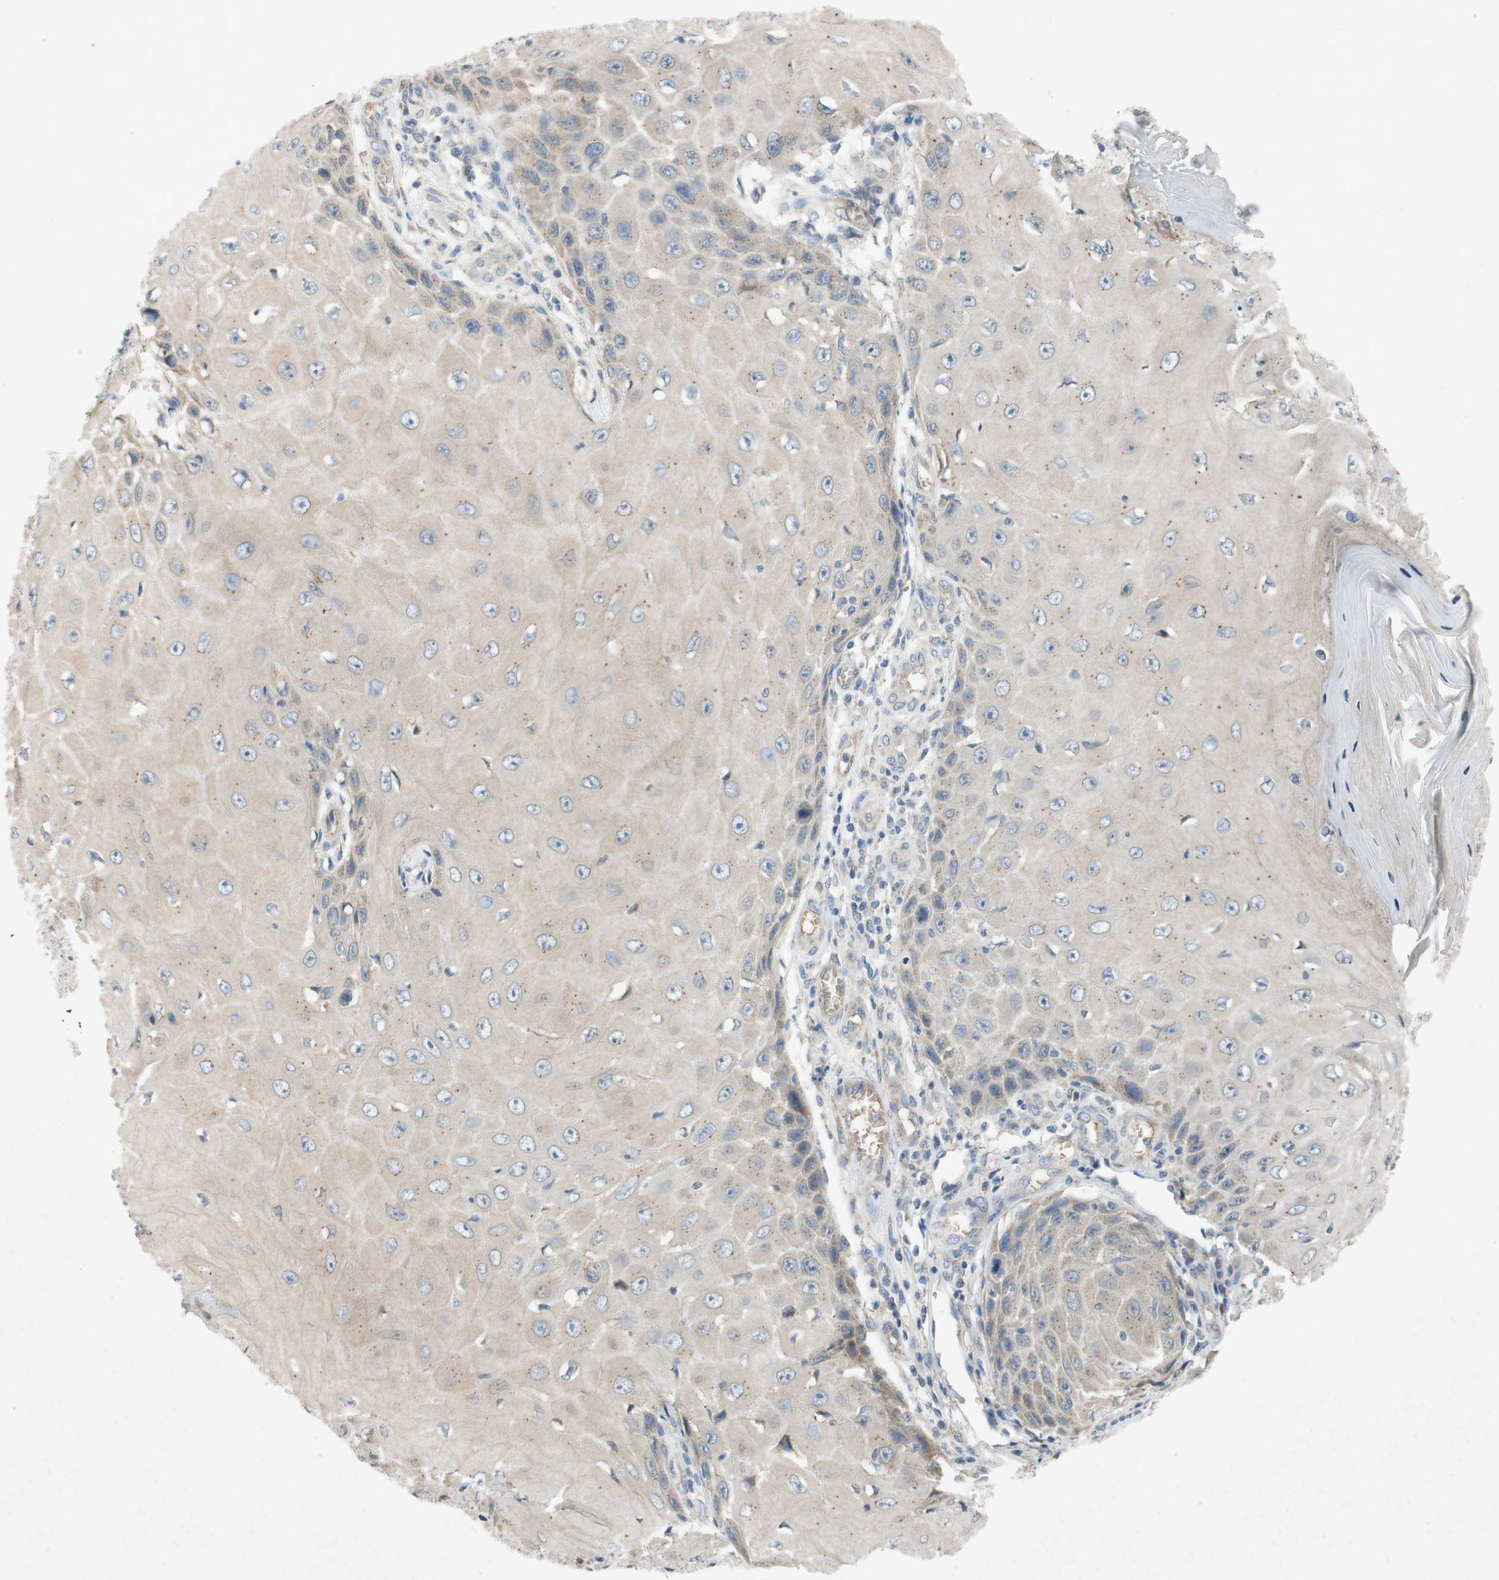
{"staining": {"intensity": "weak", "quantity": "25%-75%", "location": "cytoplasmic/membranous"}, "tissue": "skin cancer", "cell_type": "Tumor cells", "image_type": "cancer", "snomed": [{"axis": "morphology", "description": "Squamous cell carcinoma, NOS"}, {"axis": "topography", "description": "Skin"}], "caption": "Skin cancer stained with a protein marker displays weak staining in tumor cells.", "gene": "ADD2", "patient": {"sex": "female", "age": 73}}